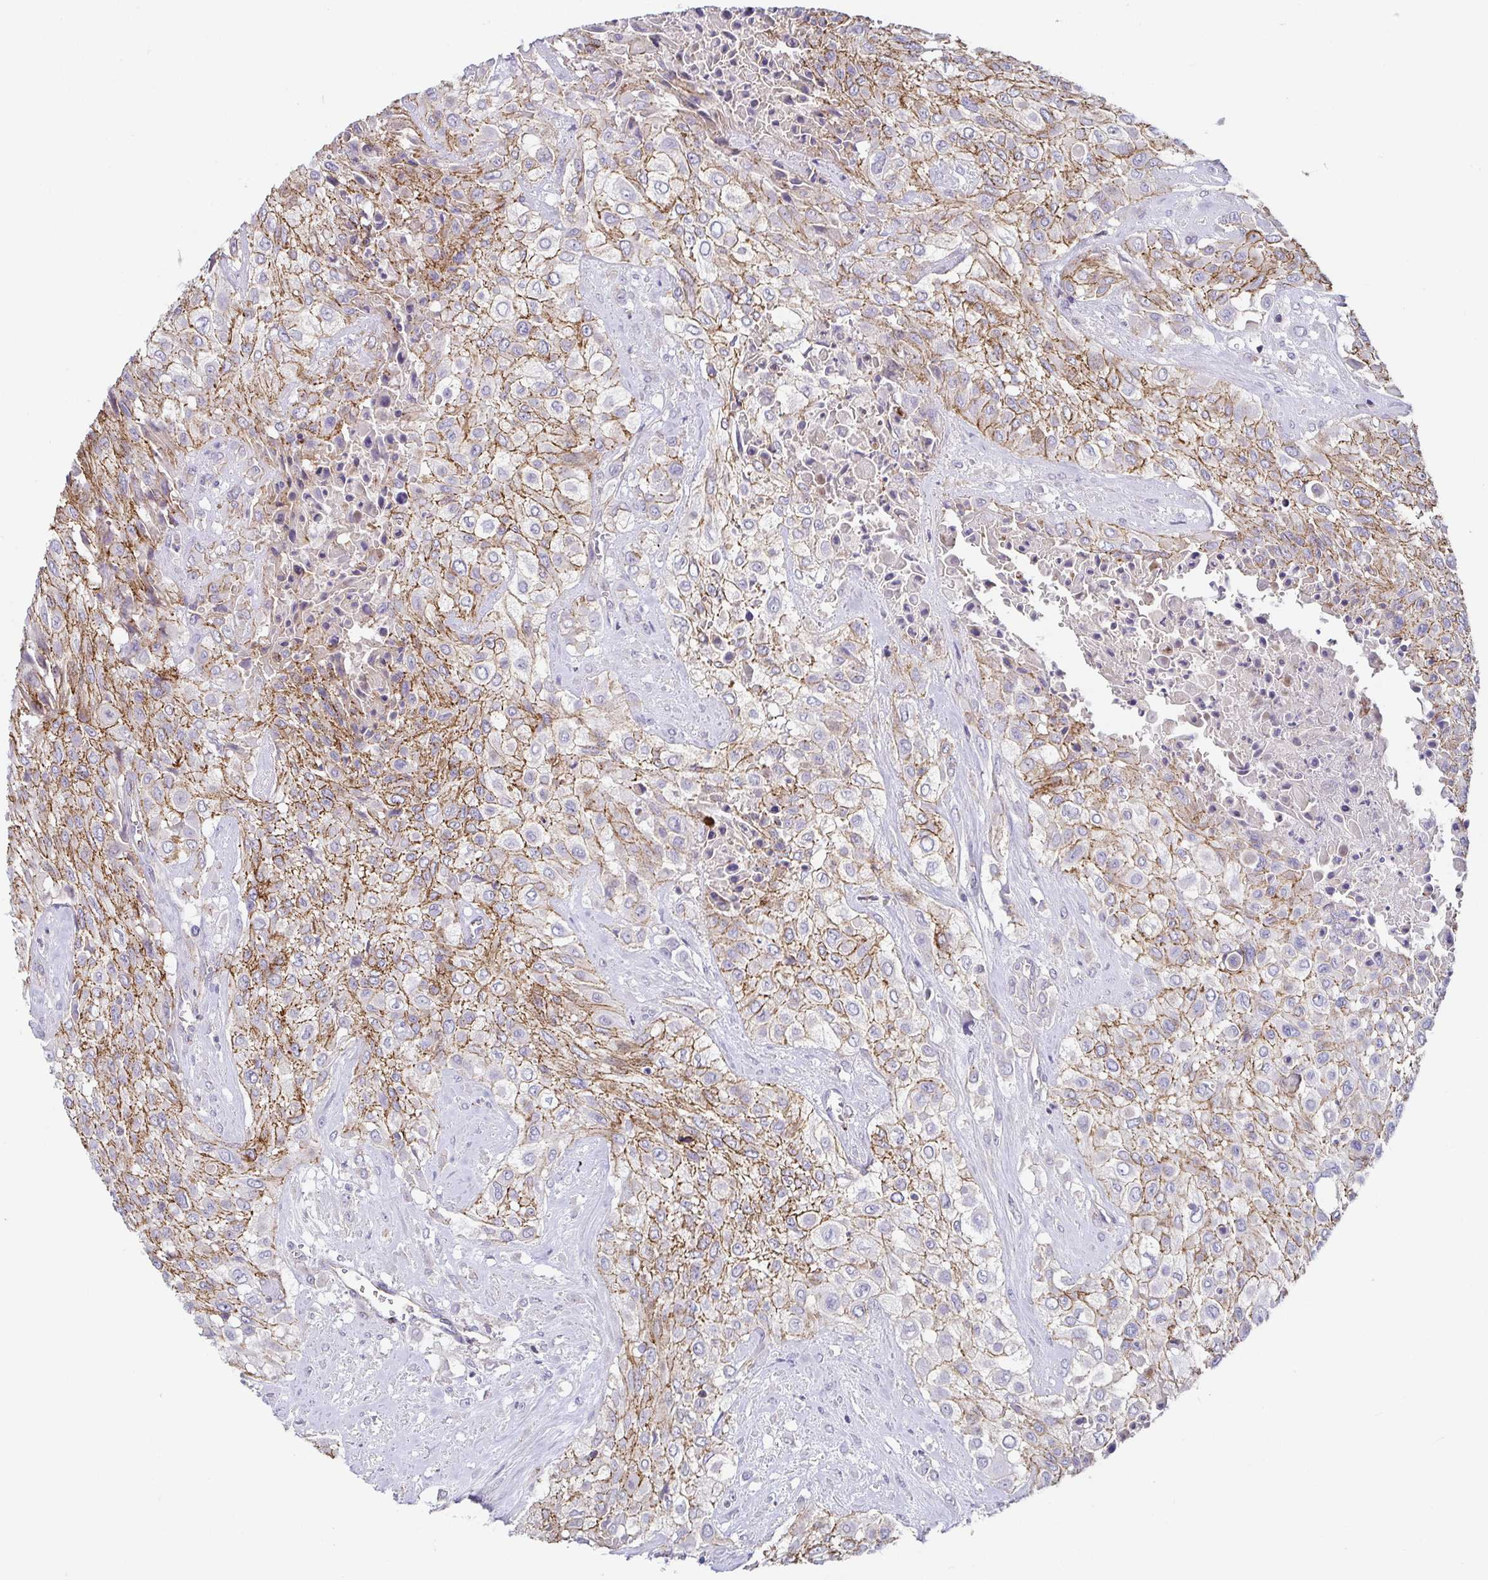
{"staining": {"intensity": "moderate", "quantity": ">75%", "location": "cytoplasmic/membranous"}, "tissue": "urothelial cancer", "cell_type": "Tumor cells", "image_type": "cancer", "snomed": [{"axis": "morphology", "description": "Urothelial carcinoma, High grade"}, {"axis": "topography", "description": "Urinary bladder"}], "caption": "IHC (DAB) staining of human urothelial cancer reveals moderate cytoplasmic/membranous protein expression in about >75% of tumor cells.", "gene": "PIWIL3", "patient": {"sex": "male", "age": 57}}